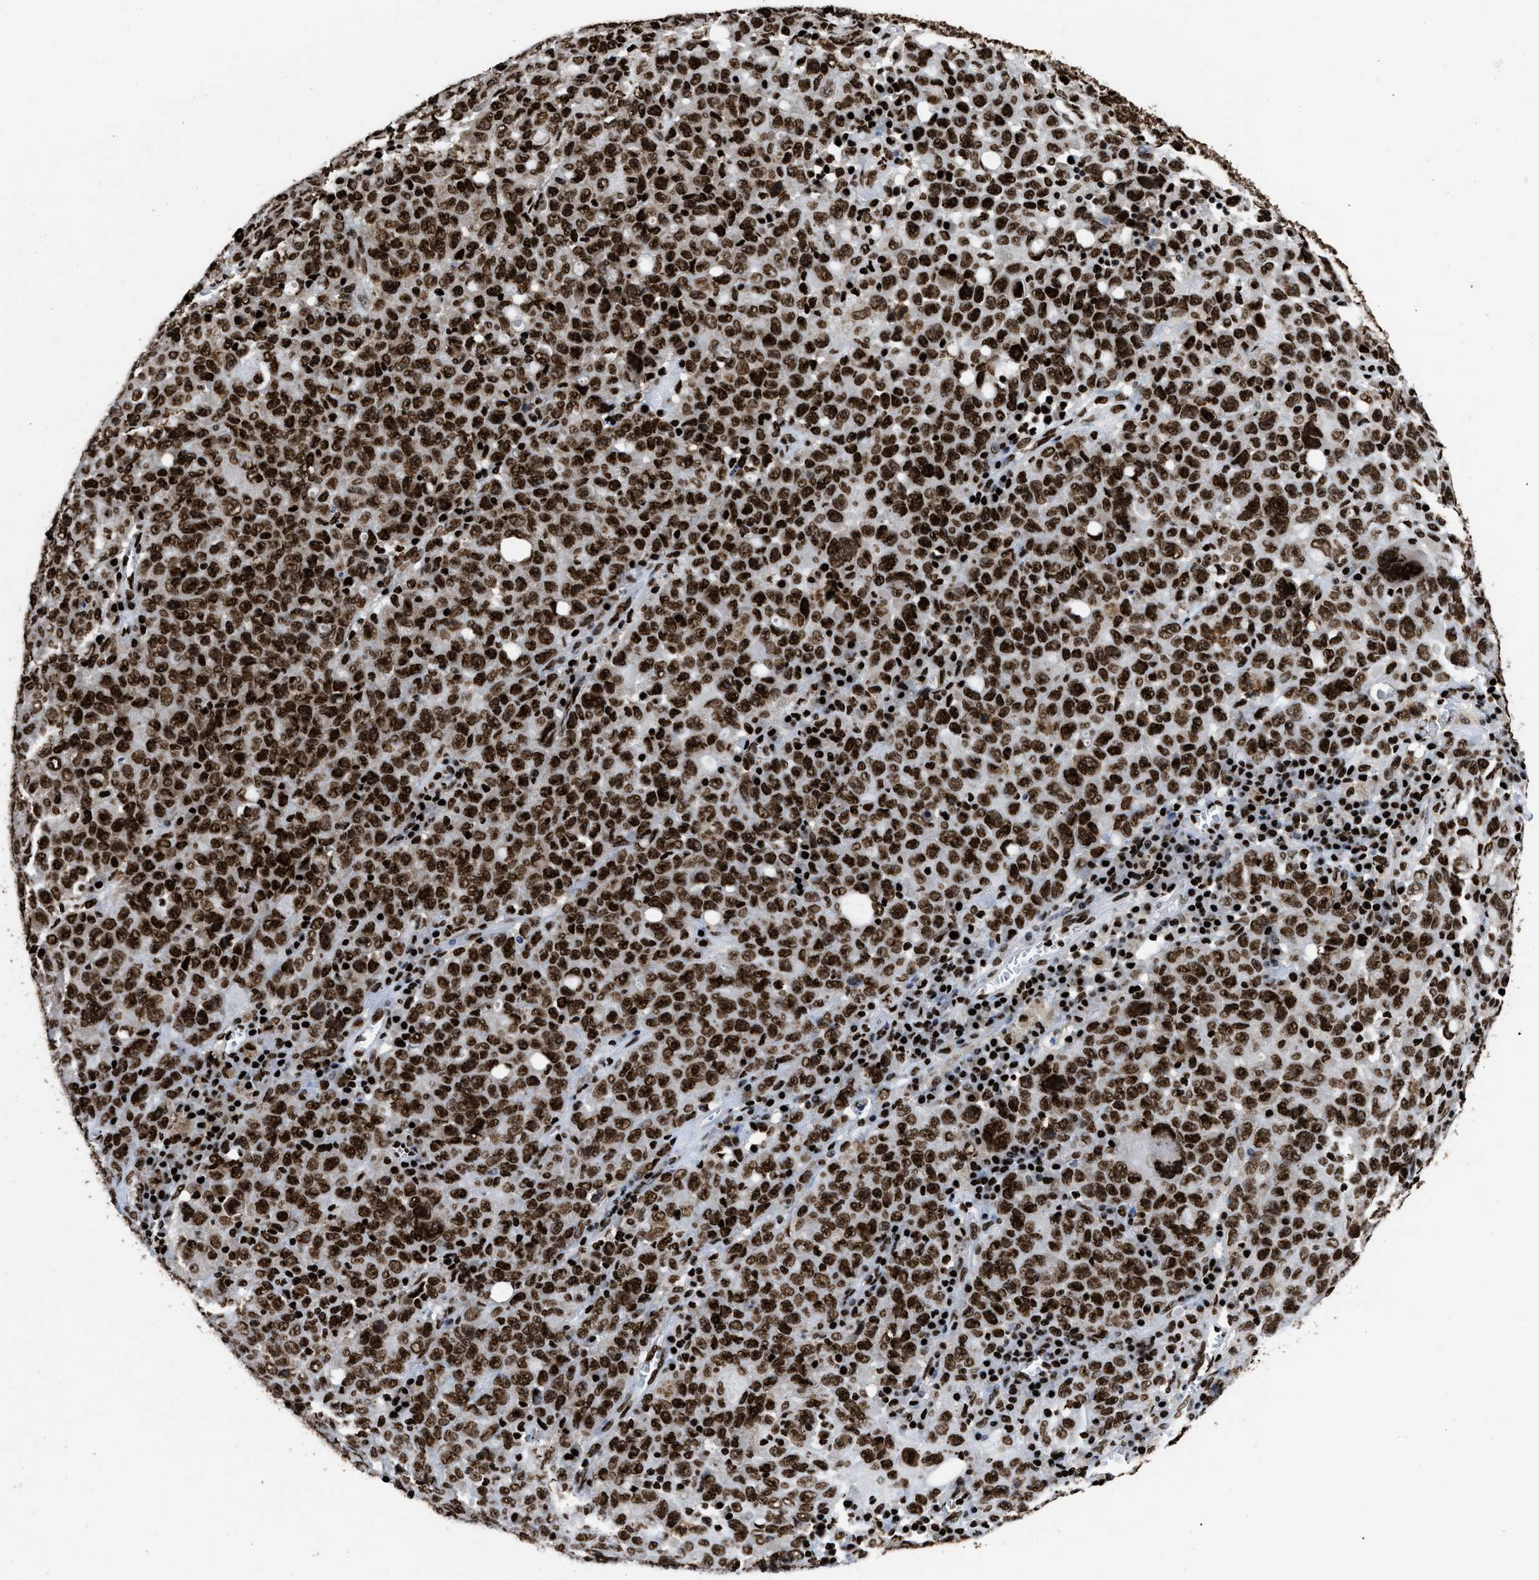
{"staining": {"intensity": "strong", "quantity": ">75%", "location": "nuclear"}, "tissue": "ovarian cancer", "cell_type": "Tumor cells", "image_type": "cancer", "snomed": [{"axis": "morphology", "description": "Carcinoma, endometroid"}, {"axis": "topography", "description": "Ovary"}], "caption": "DAB (3,3'-diaminobenzidine) immunohistochemical staining of human ovarian cancer (endometroid carcinoma) displays strong nuclear protein expression in about >75% of tumor cells. (DAB (3,3'-diaminobenzidine) IHC with brightfield microscopy, high magnification).", "gene": "HNRNPM", "patient": {"sex": "female", "age": 62}}